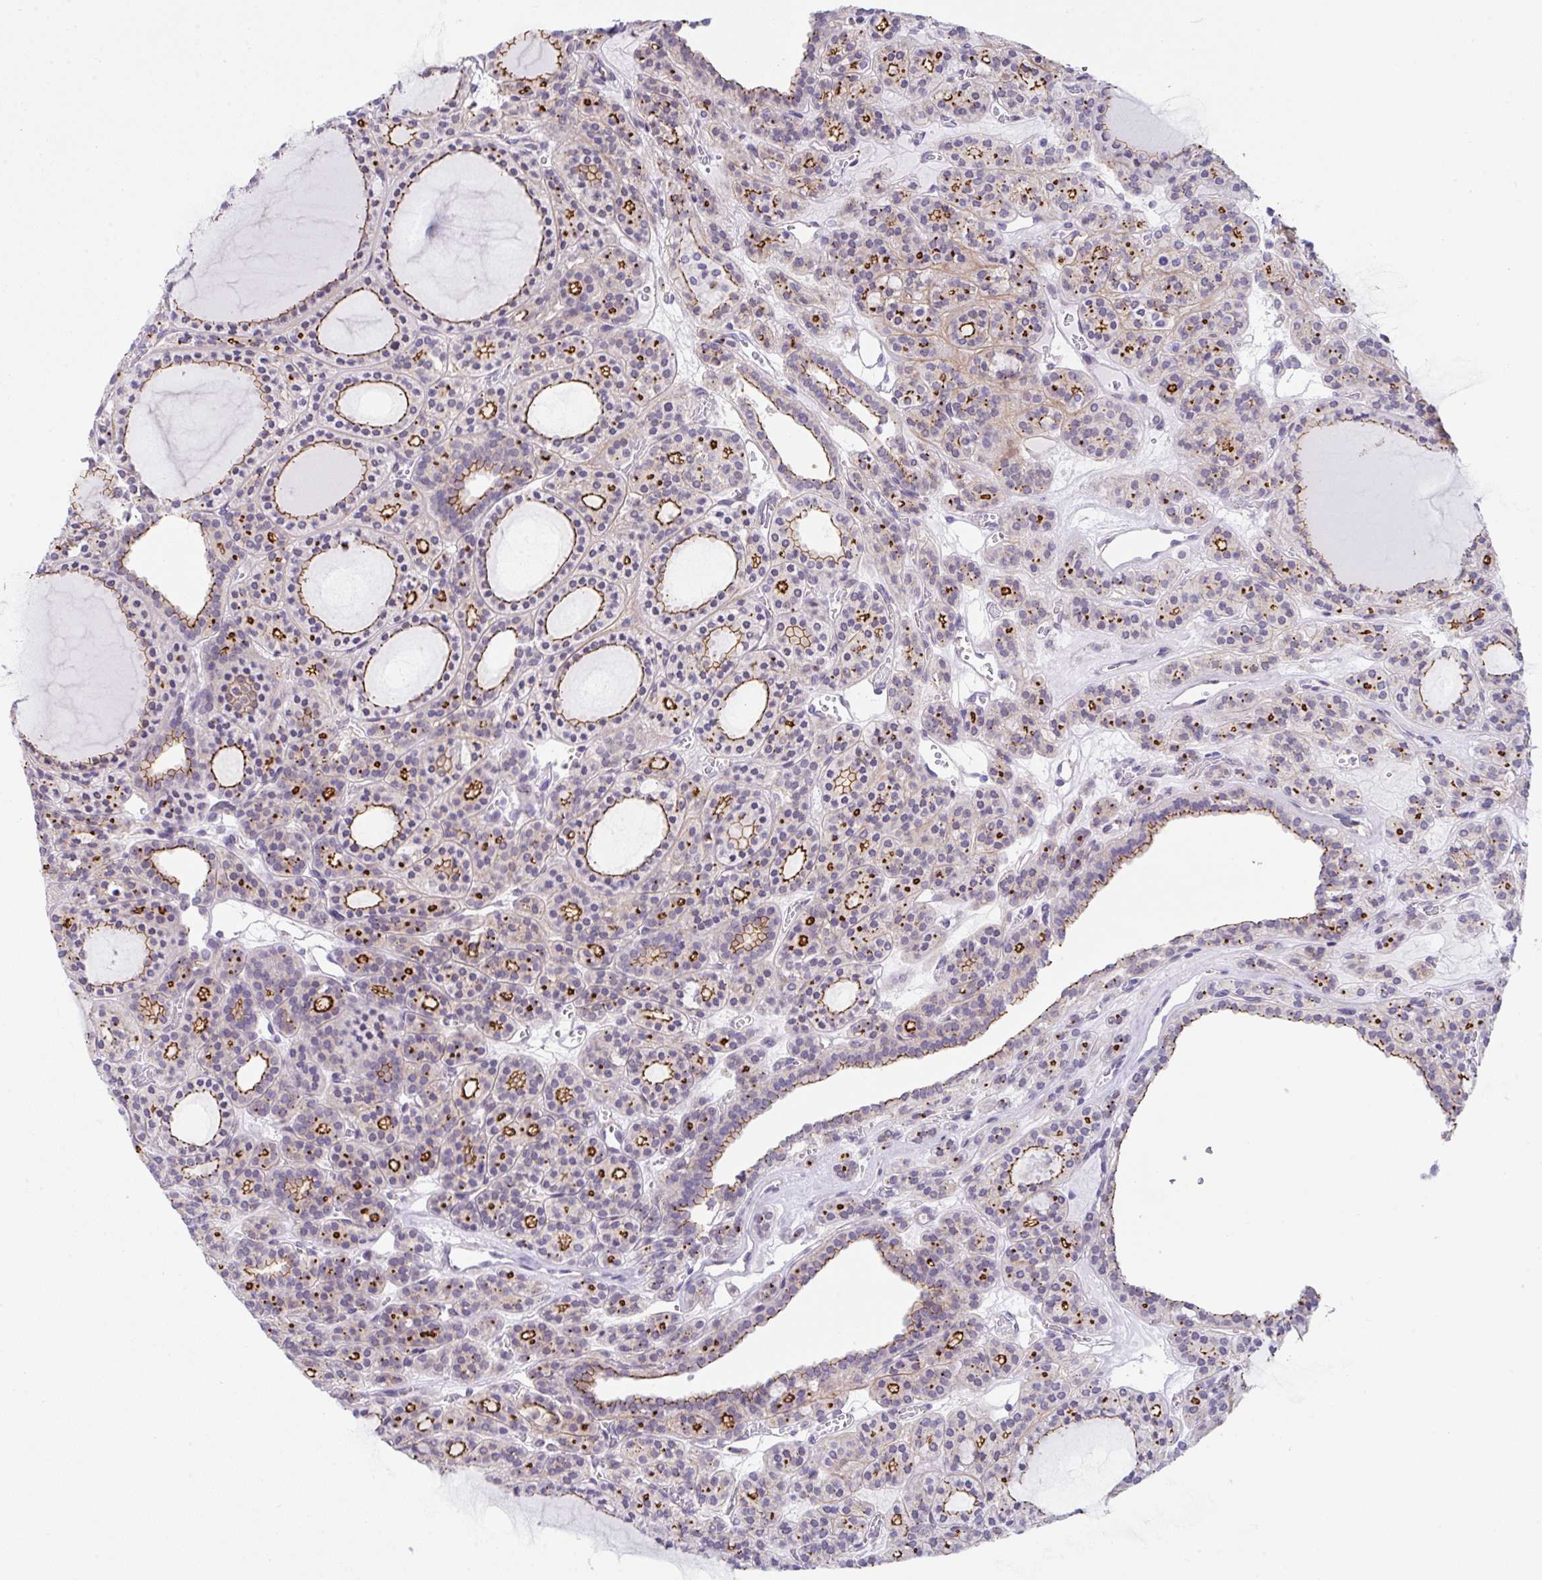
{"staining": {"intensity": "strong", "quantity": "25%-75%", "location": "cytoplasmic/membranous"}, "tissue": "thyroid cancer", "cell_type": "Tumor cells", "image_type": "cancer", "snomed": [{"axis": "morphology", "description": "Follicular adenoma carcinoma, NOS"}, {"axis": "topography", "description": "Thyroid gland"}], "caption": "Strong cytoplasmic/membranous staining for a protein is present in about 25%-75% of tumor cells of thyroid follicular adenoma carcinoma using immunohistochemistry (IHC).", "gene": "CGNL1", "patient": {"sex": "female", "age": 63}}